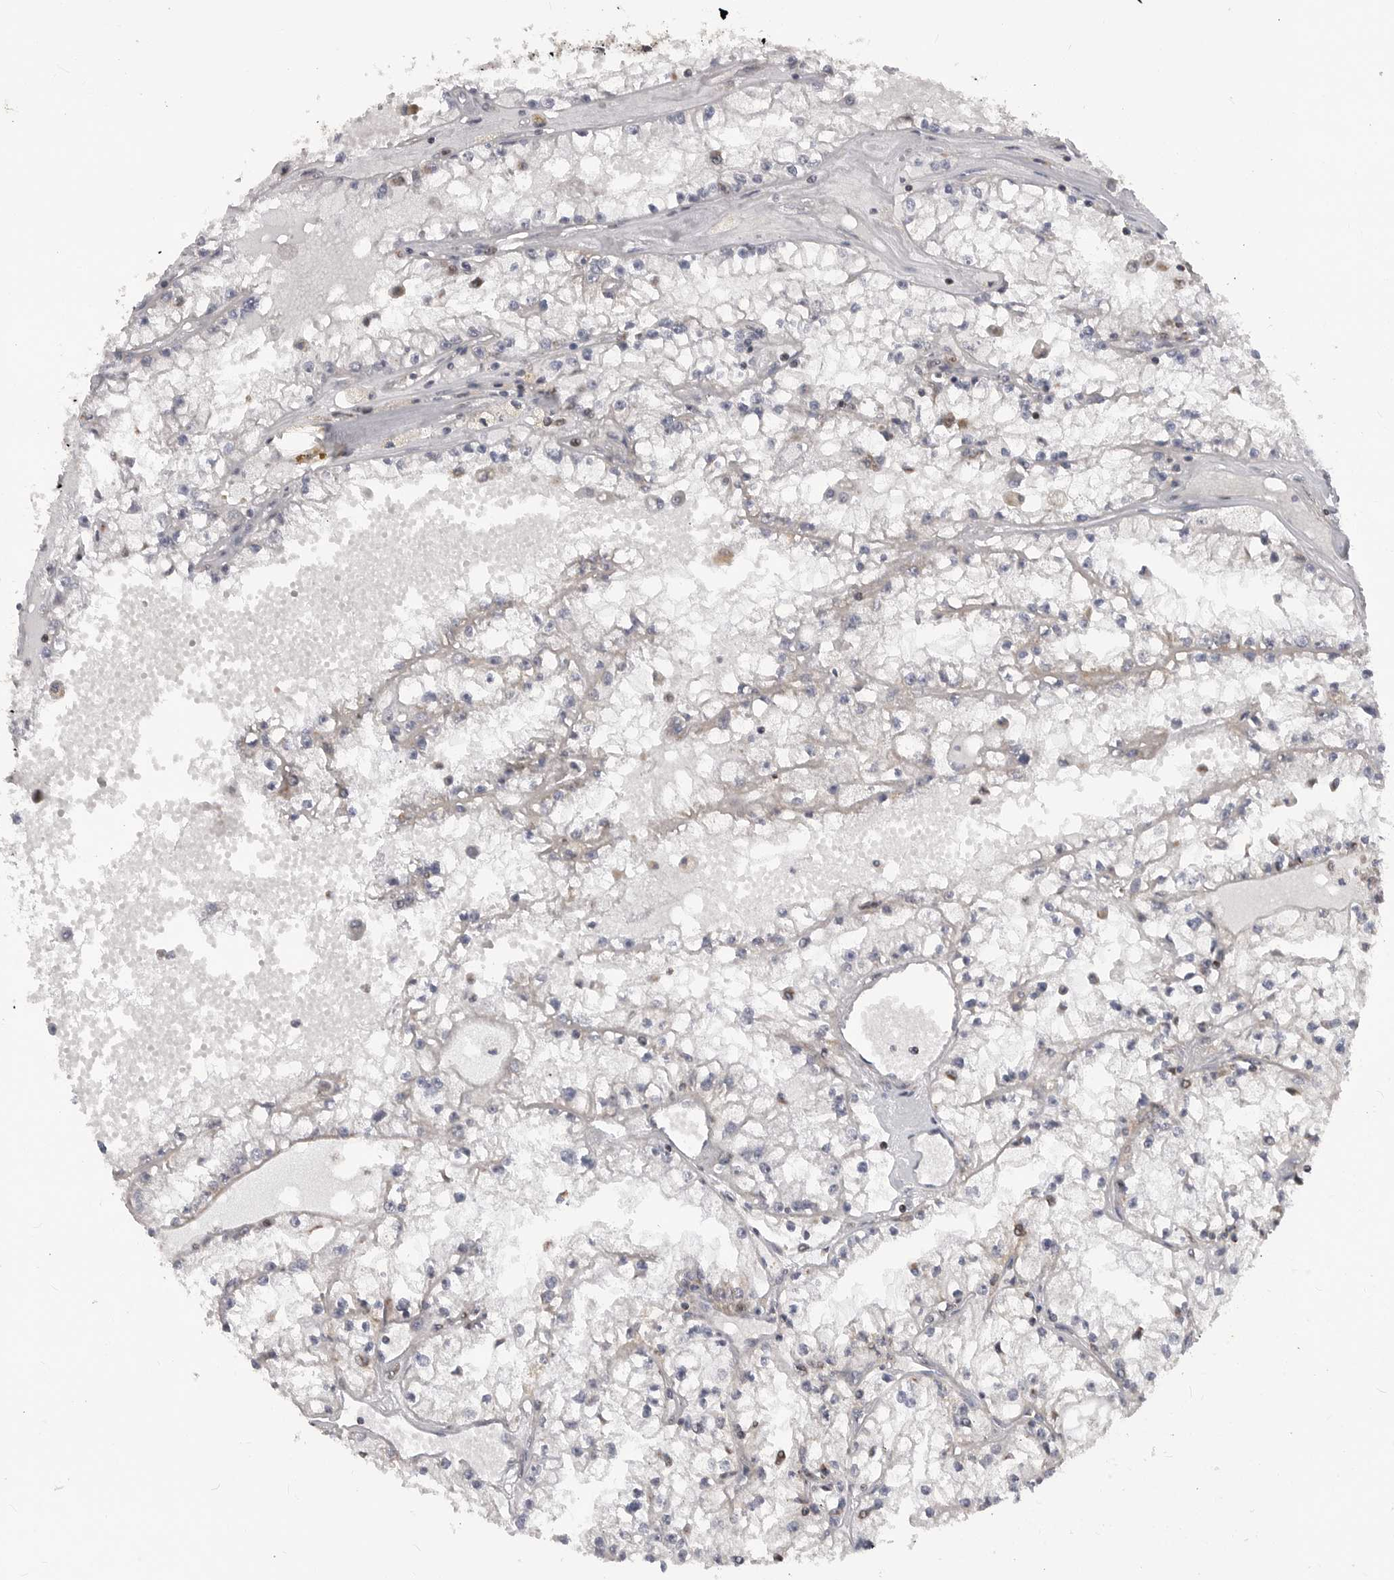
{"staining": {"intensity": "negative", "quantity": "none", "location": "none"}, "tissue": "renal cancer", "cell_type": "Tumor cells", "image_type": "cancer", "snomed": [{"axis": "morphology", "description": "Adenocarcinoma, NOS"}, {"axis": "topography", "description": "Kidney"}], "caption": "This histopathology image is of renal cancer stained with immunohistochemistry (IHC) to label a protein in brown with the nuclei are counter-stained blue. There is no expression in tumor cells. The staining was performed using DAB (3,3'-diaminobenzidine) to visualize the protein expression in brown, while the nuclei were stained in blue with hematoxylin (Magnification: 20x).", "gene": "SMARCC1", "patient": {"sex": "male", "age": 56}}